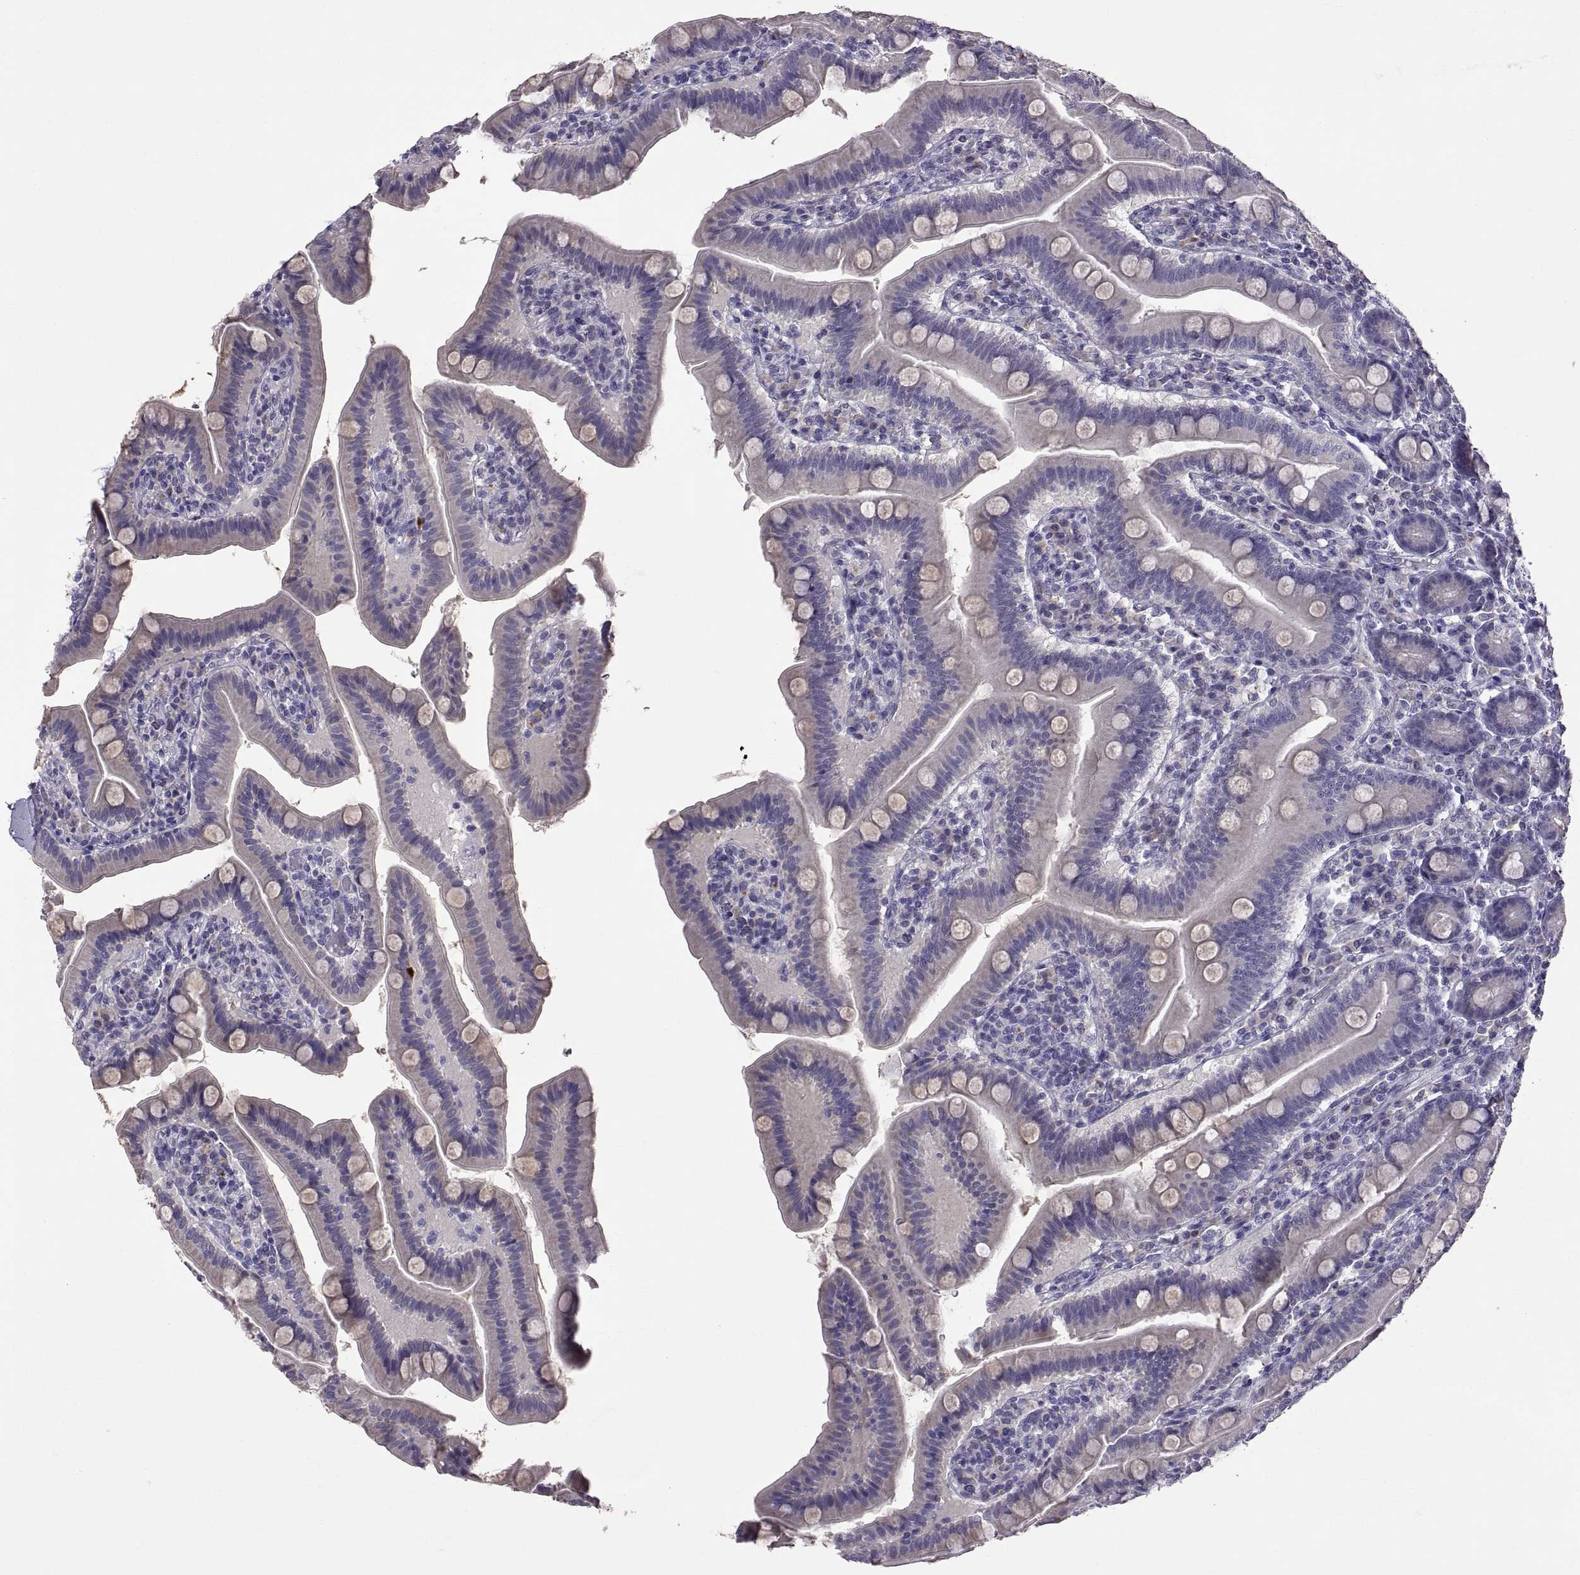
{"staining": {"intensity": "negative", "quantity": "none", "location": "none"}, "tissue": "small intestine", "cell_type": "Glandular cells", "image_type": "normal", "snomed": [{"axis": "morphology", "description": "Normal tissue, NOS"}, {"axis": "topography", "description": "Small intestine"}], "caption": "Immunohistochemical staining of benign human small intestine exhibits no significant positivity in glandular cells.", "gene": "MAGEB18", "patient": {"sex": "male", "age": 66}}